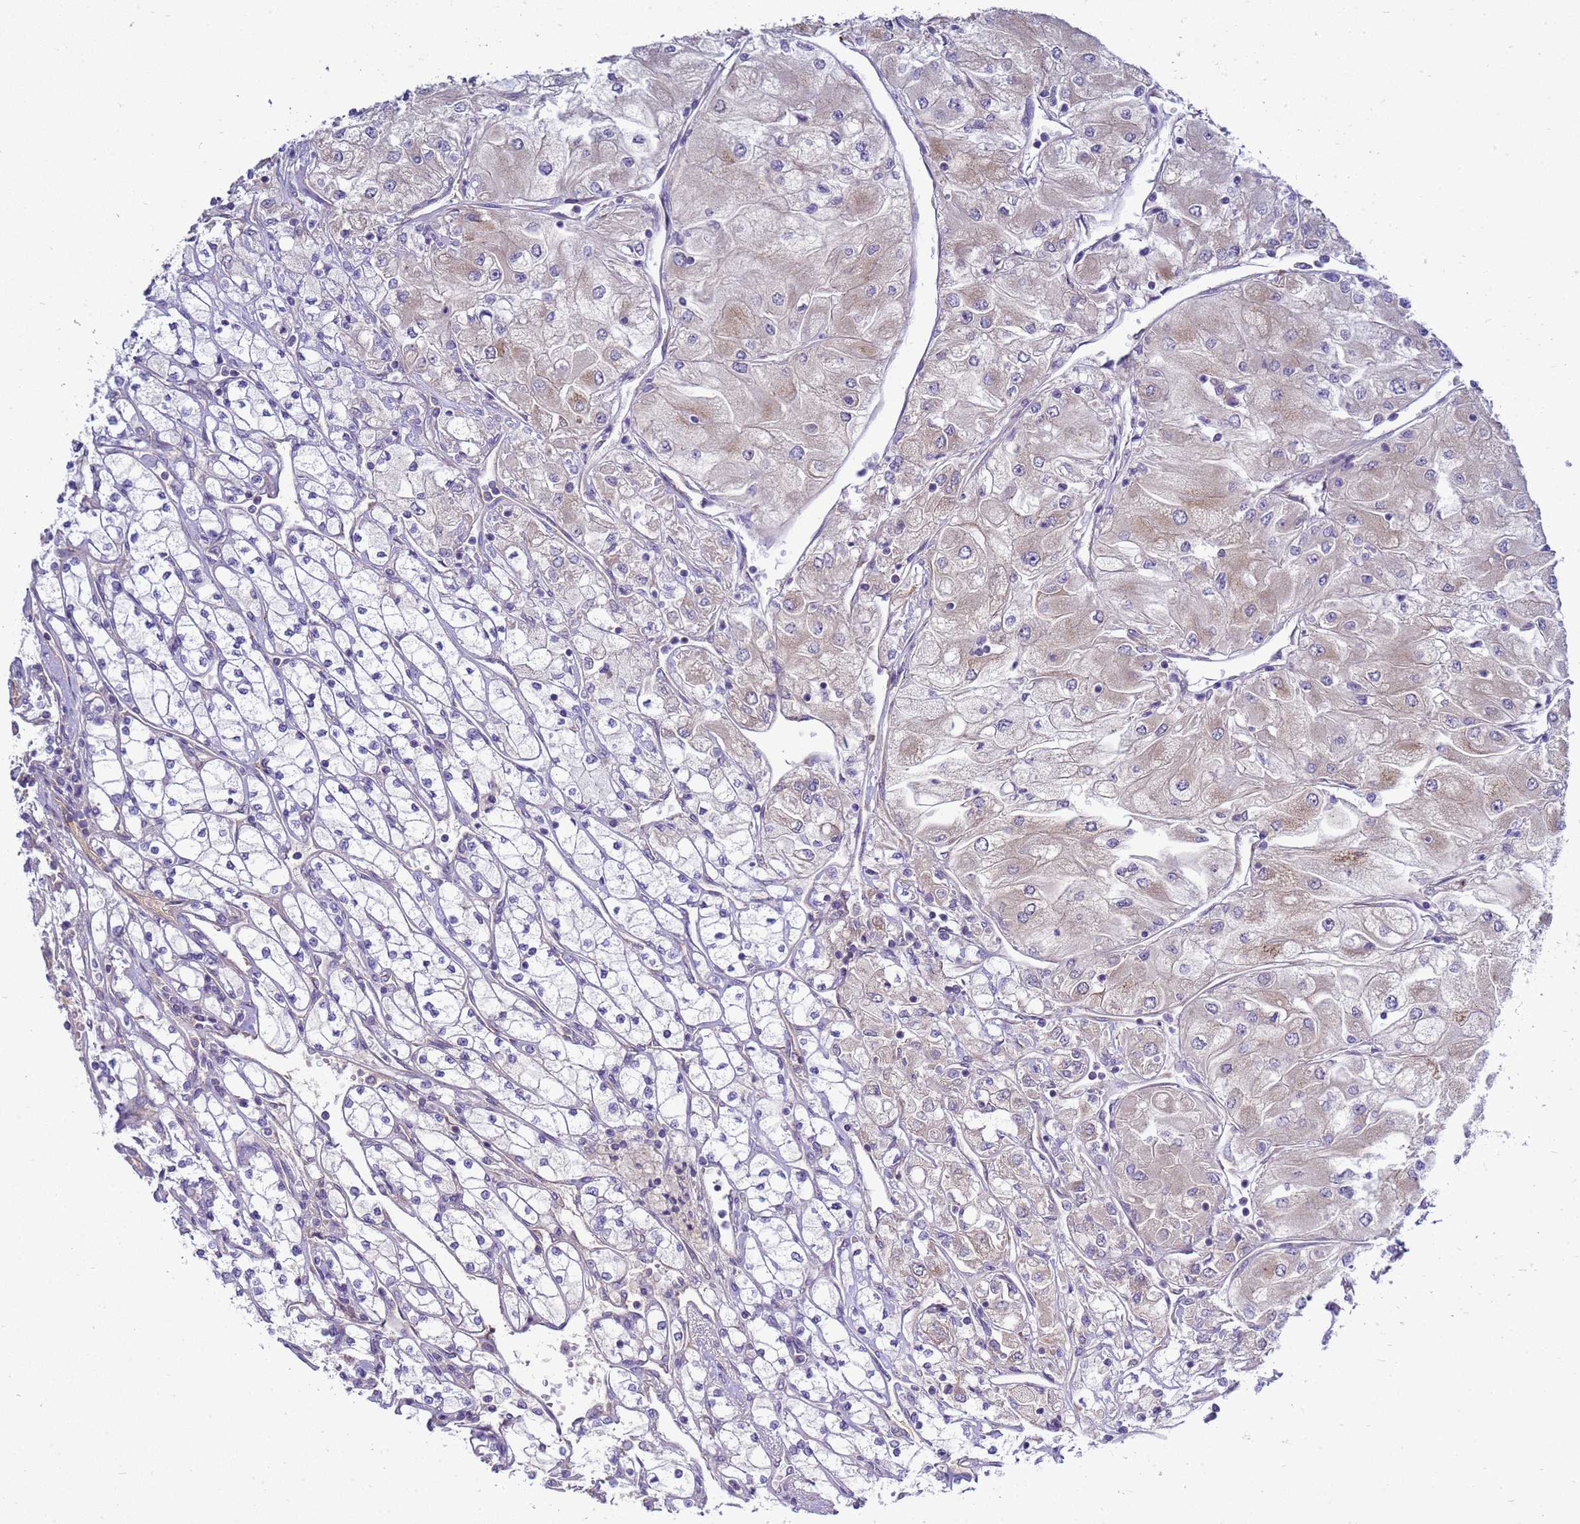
{"staining": {"intensity": "negative", "quantity": "none", "location": "none"}, "tissue": "renal cancer", "cell_type": "Tumor cells", "image_type": "cancer", "snomed": [{"axis": "morphology", "description": "Adenocarcinoma, NOS"}, {"axis": "topography", "description": "Kidney"}], "caption": "Tumor cells show no significant positivity in renal cancer (adenocarcinoma). (Immunohistochemistry, brightfield microscopy, high magnification).", "gene": "MON1B", "patient": {"sex": "male", "age": 80}}